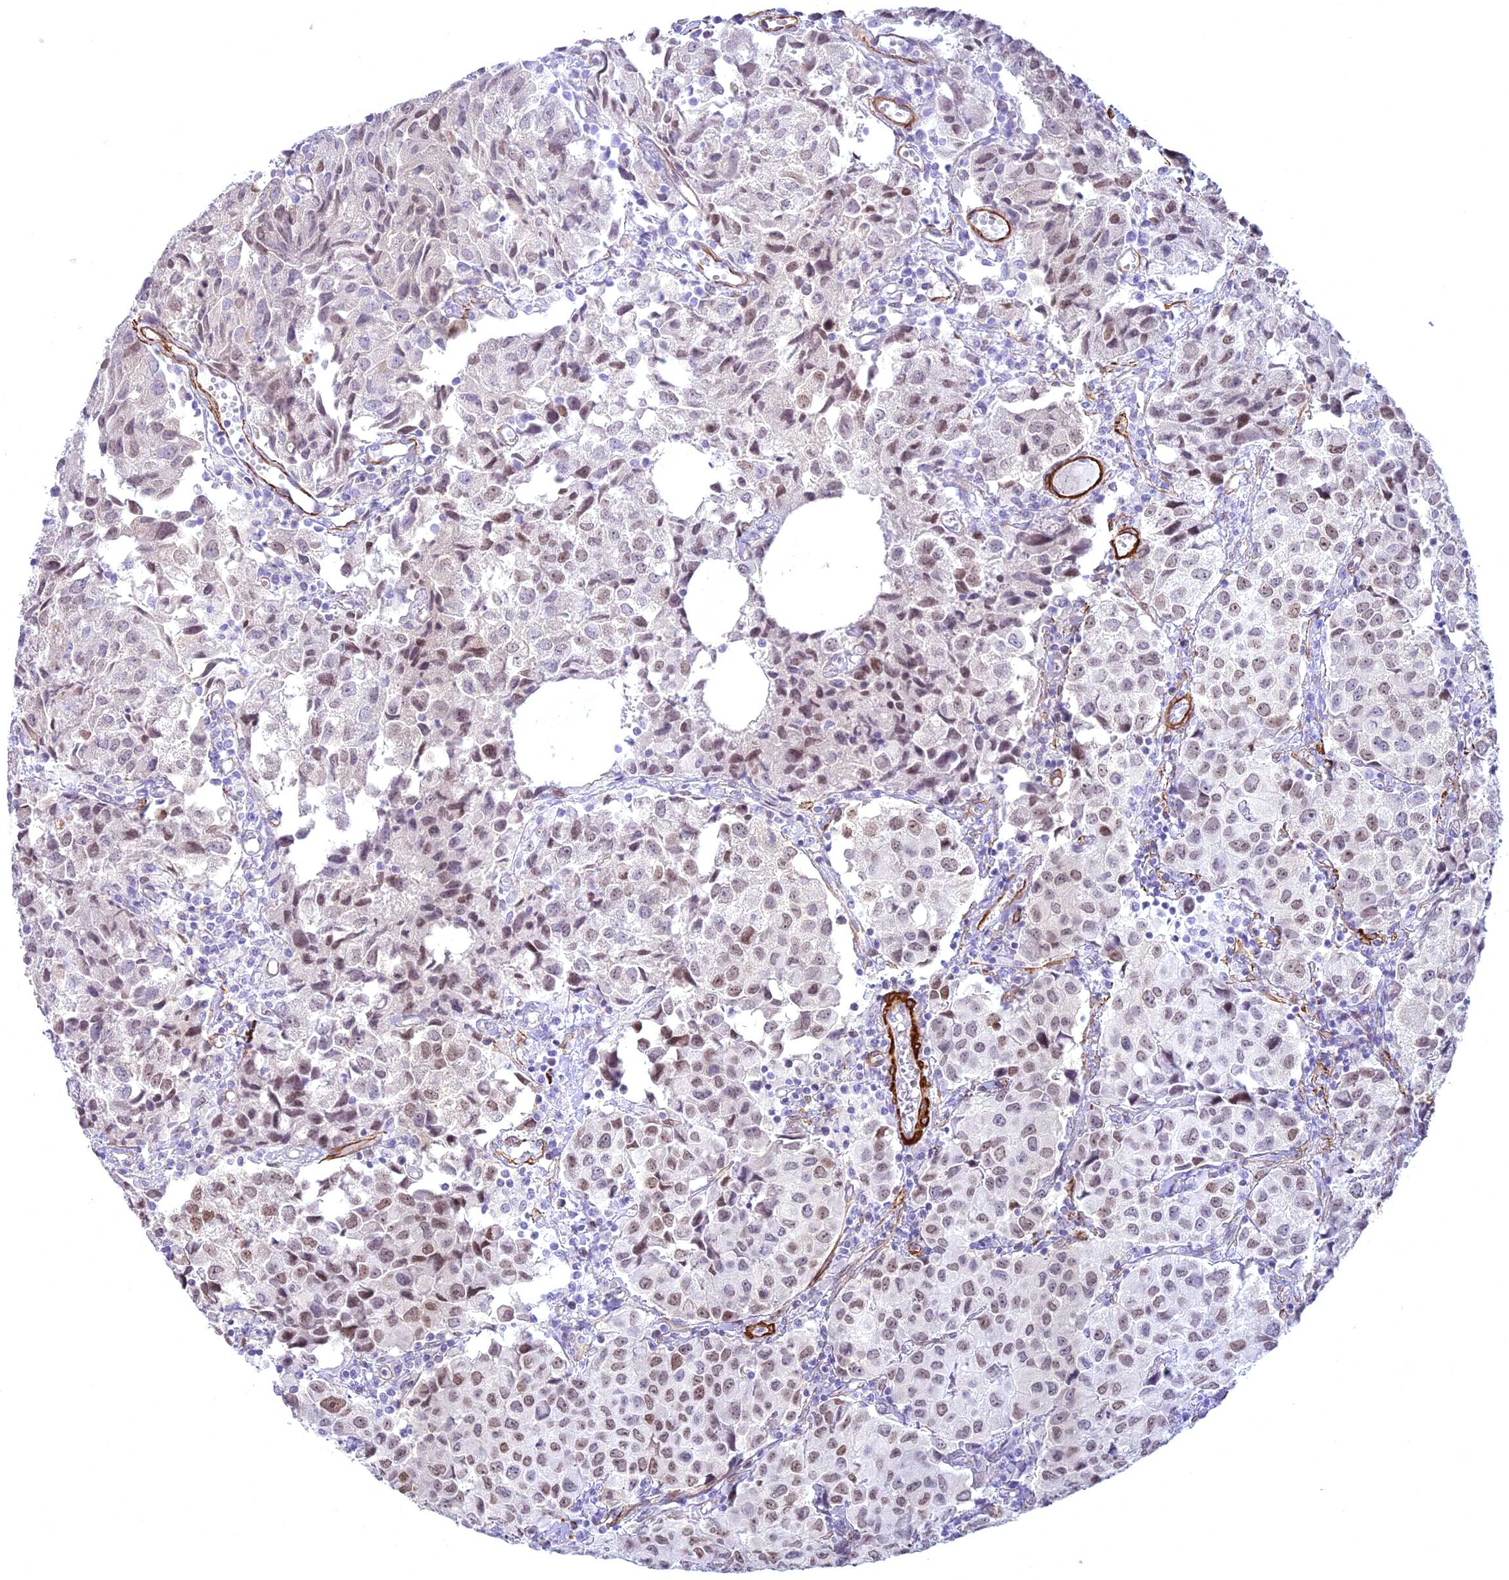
{"staining": {"intensity": "weak", "quantity": "25%-75%", "location": "nuclear"}, "tissue": "urothelial cancer", "cell_type": "Tumor cells", "image_type": "cancer", "snomed": [{"axis": "morphology", "description": "Urothelial carcinoma, High grade"}, {"axis": "topography", "description": "Urinary bladder"}], "caption": "The image displays a brown stain indicating the presence of a protein in the nuclear of tumor cells in urothelial cancer. (IHC, brightfield microscopy, high magnification).", "gene": "CENPV", "patient": {"sex": "female", "age": 75}}